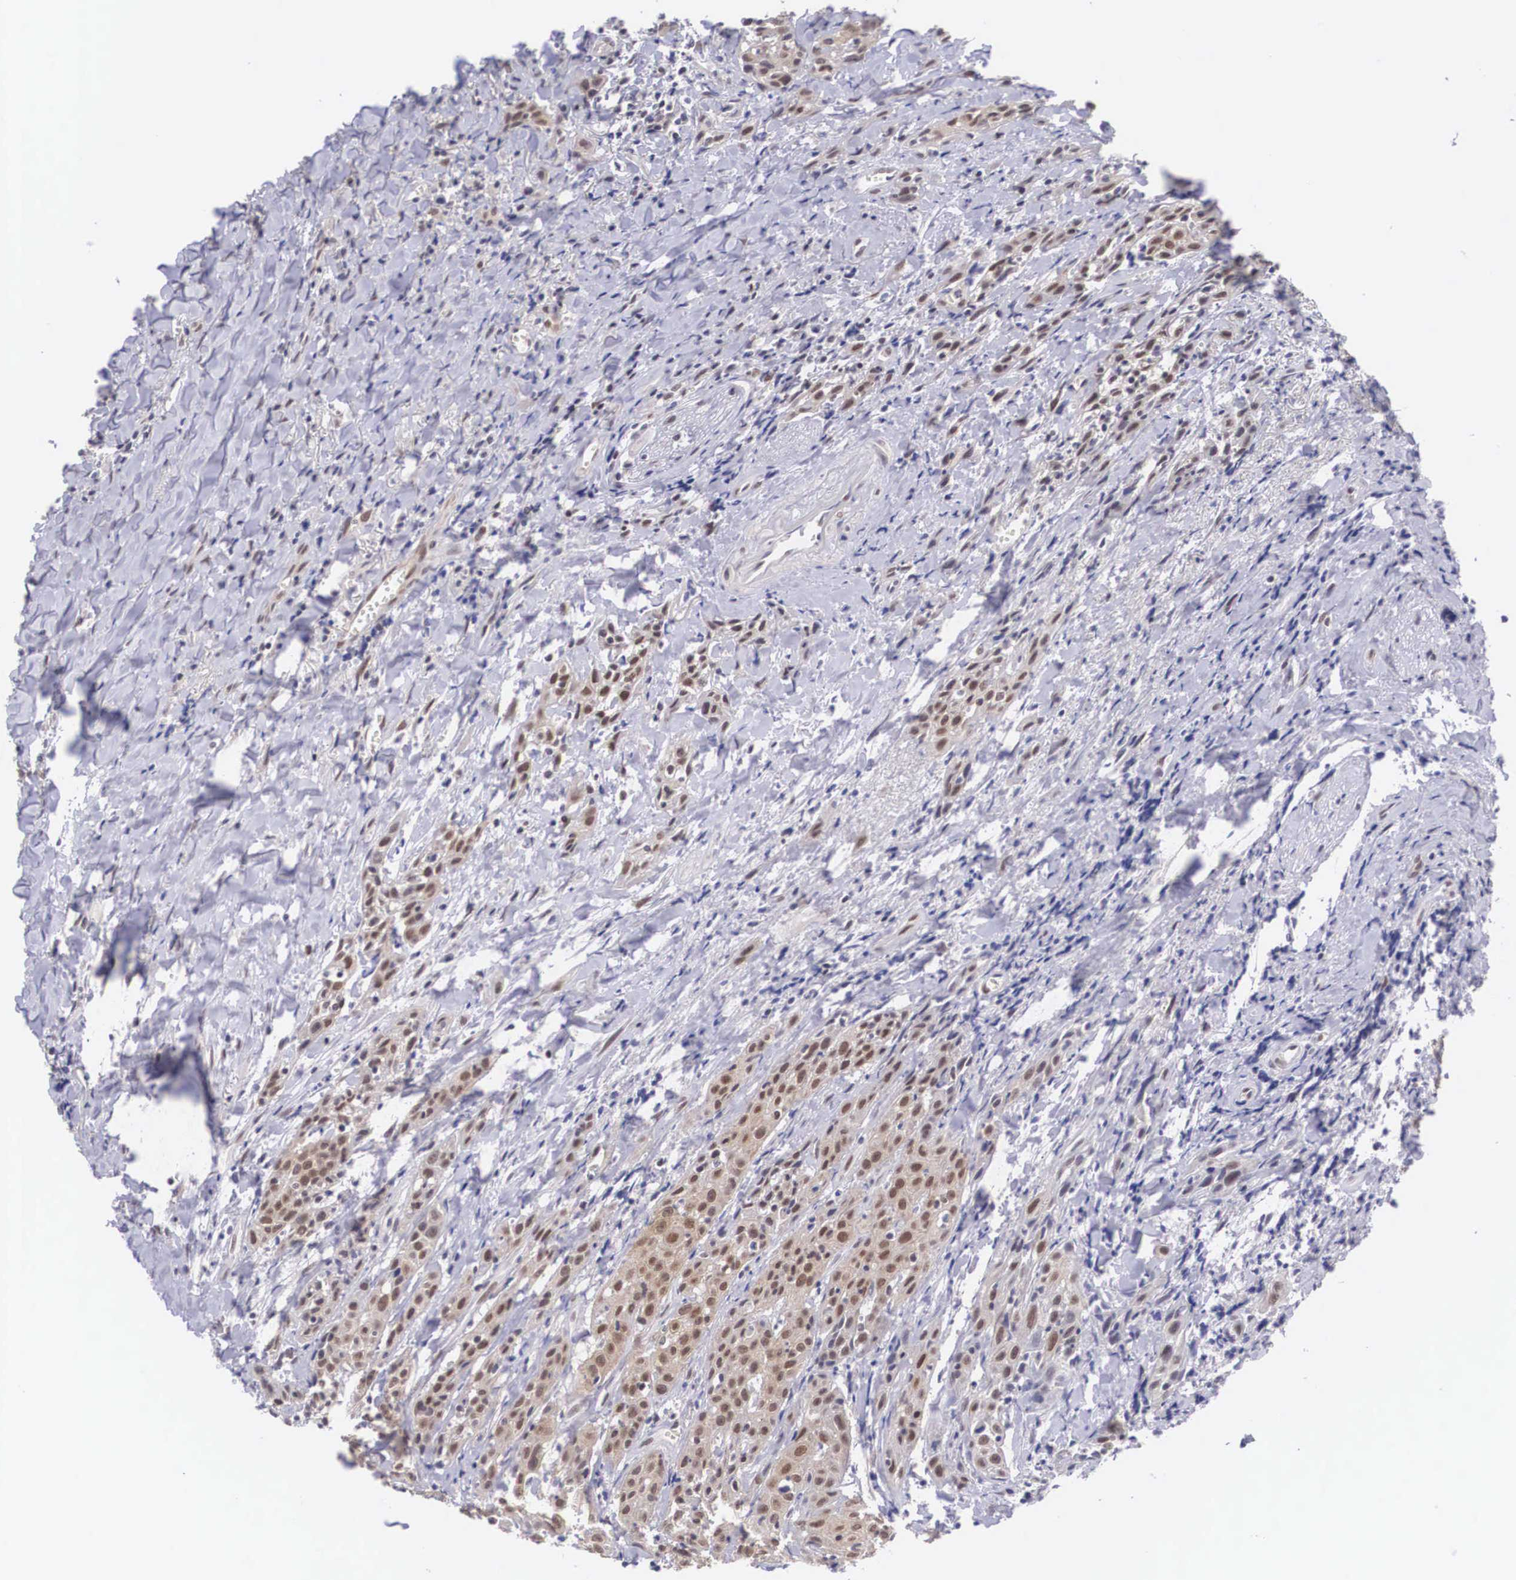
{"staining": {"intensity": "moderate", "quantity": ">75%", "location": "cytoplasmic/membranous,nuclear"}, "tissue": "head and neck cancer", "cell_type": "Tumor cells", "image_type": "cancer", "snomed": [{"axis": "morphology", "description": "Squamous cell carcinoma, NOS"}, {"axis": "topography", "description": "Oral tissue"}, {"axis": "topography", "description": "Head-Neck"}], "caption": "A medium amount of moderate cytoplasmic/membranous and nuclear expression is identified in approximately >75% of tumor cells in head and neck cancer (squamous cell carcinoma) tissue.", "gene": "NINL", "patient": {"sex": "female", "age": 82}}